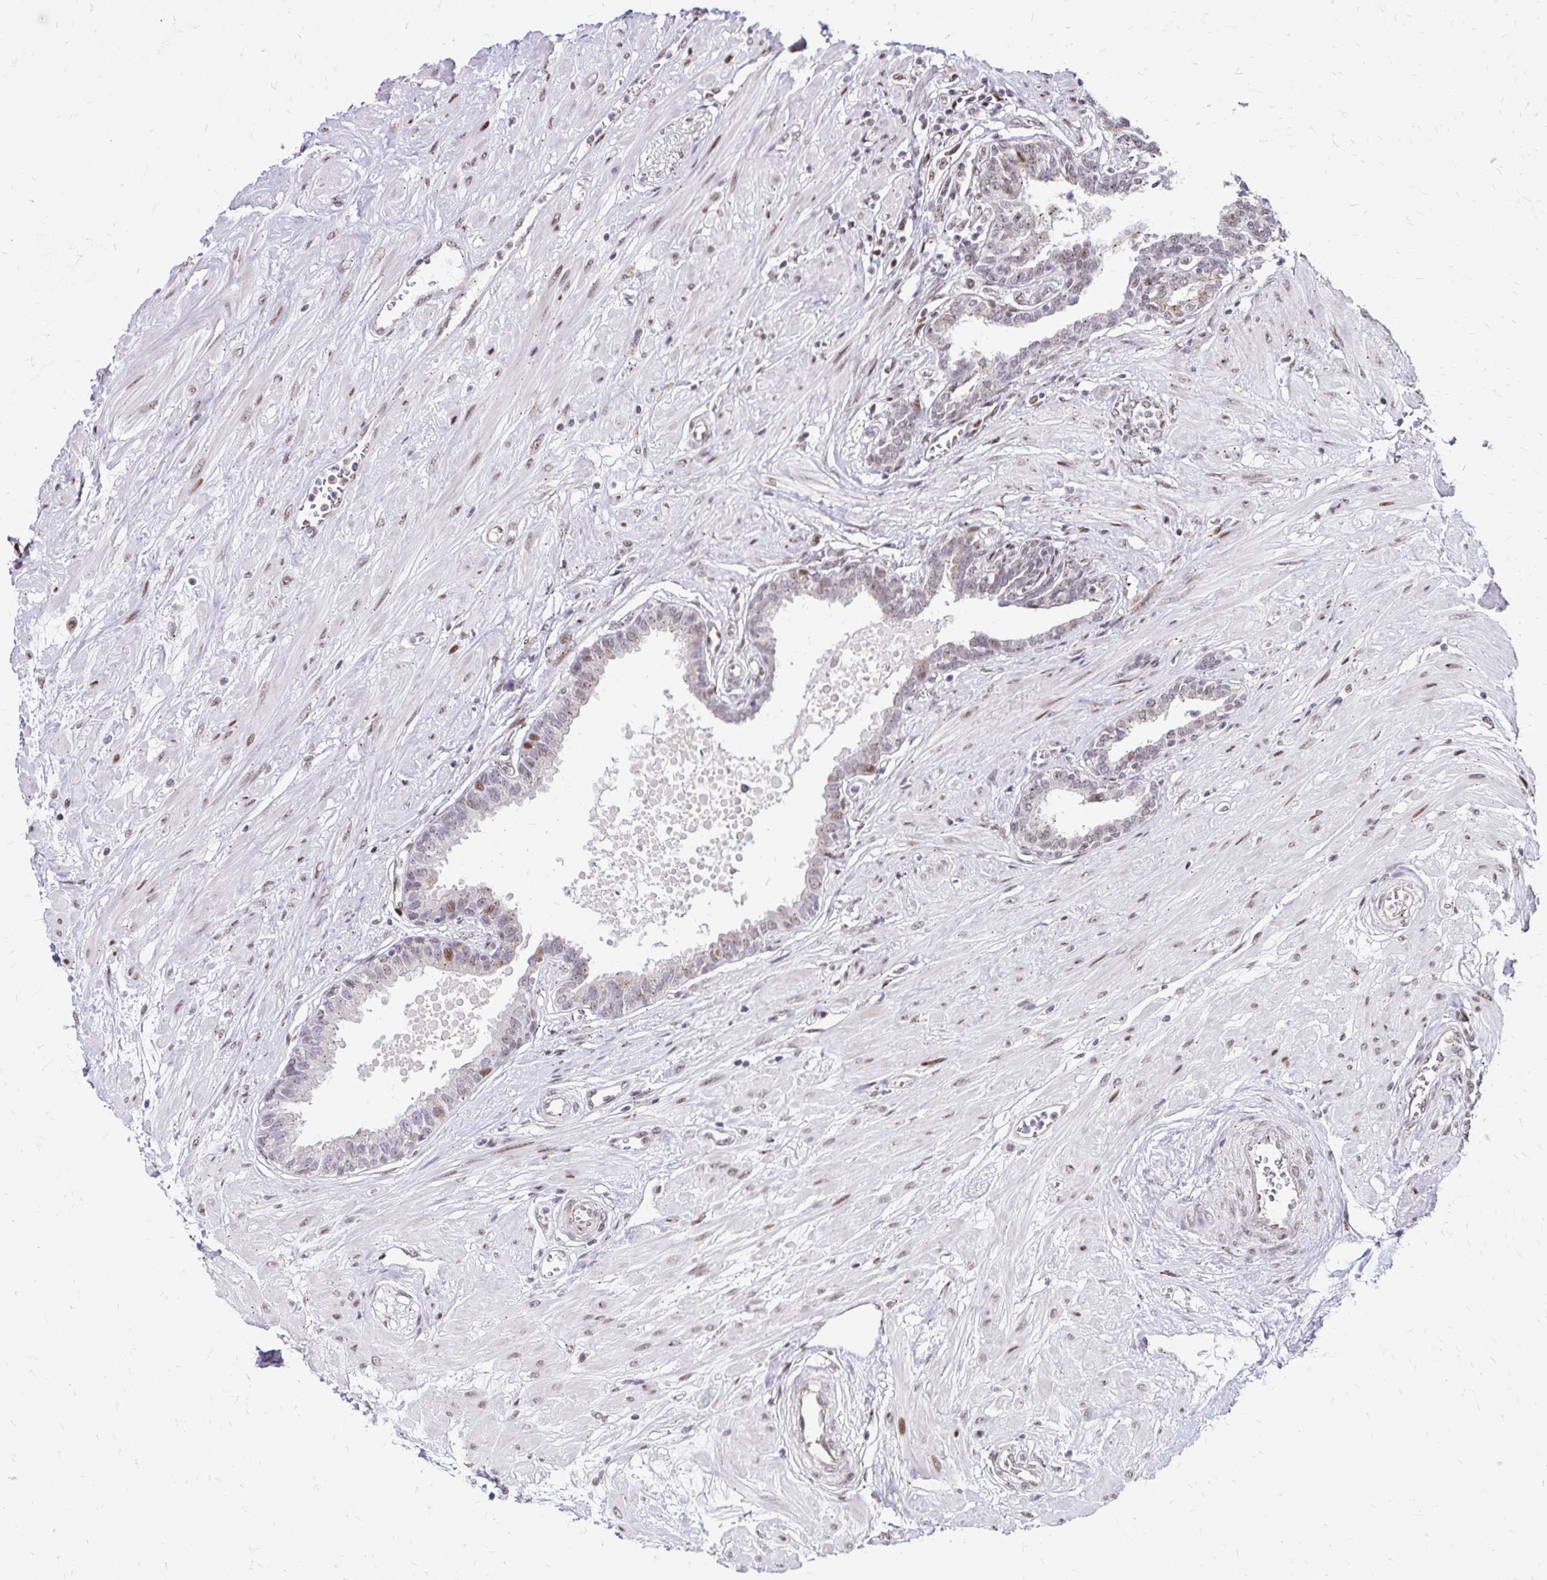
{"staining": {"intensity": "moderate", "quantity": "25%-75%", "location": "nuclear"}, "tissue": "seminal vesicle", "cell_type": "Glandular cells", "image_type": "normal", "snomed": [{"axis": "morphology", "description": "Normal tissue, NOS"}, {"axis": "topography", "description": "Prostate"}, {"axis": "topography", "description": "Seminal veicle"}], "caption": "The image reveals immunohistochemical staining of normal seminal vesicle. There is moderate nuclear positivity is seen in approximately 25%-75% of glandular cells.", "gene": "TOB1", "patient": {"sex": "male", "age": 60}}